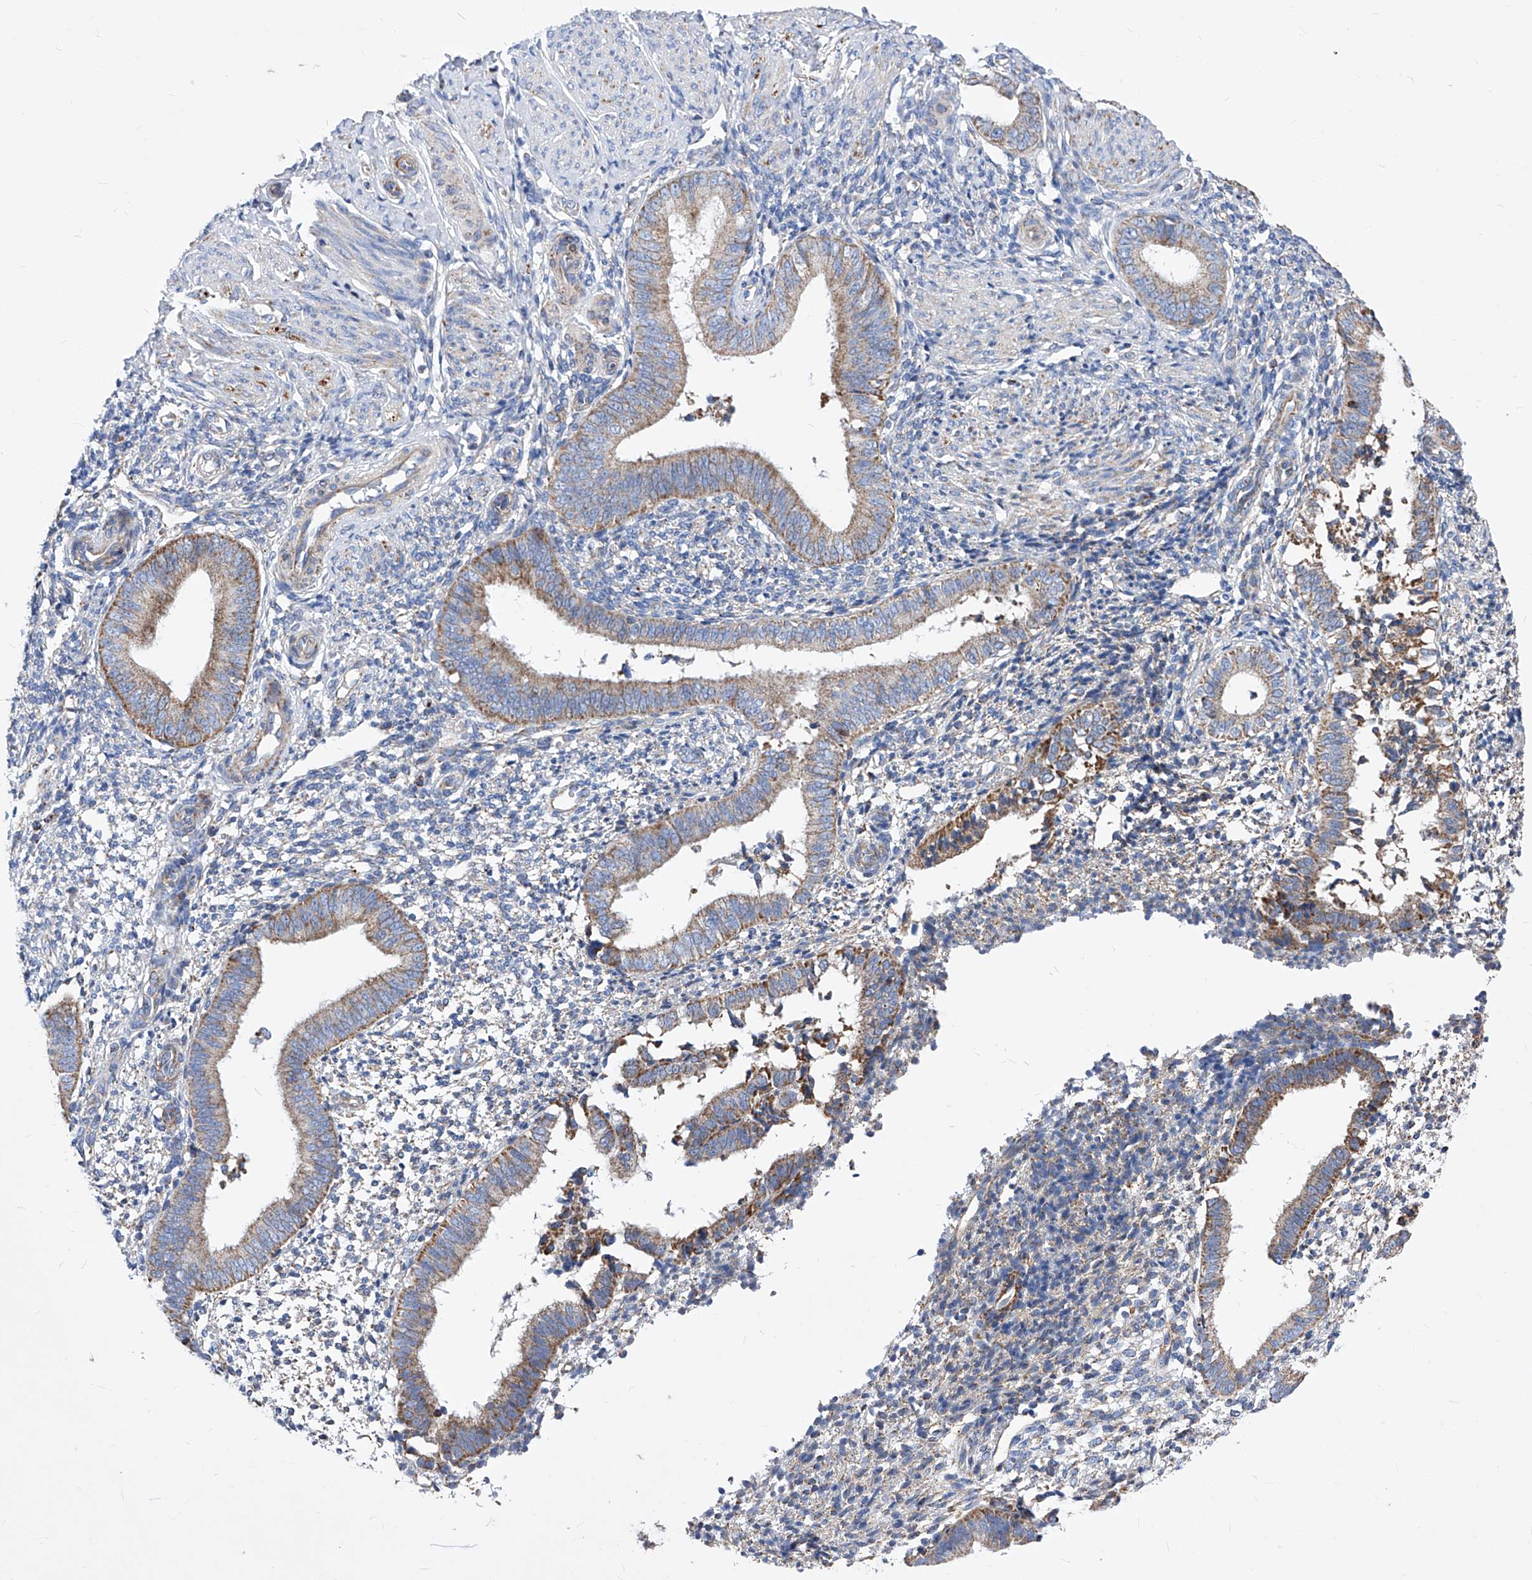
{"staining": {"intensity": "negative", "quantity": "none", "location": "none"}, "tissue": "endometrium", "cell_type": "Cells in endometrial stroma", "image_type": "normal", "snomed": [{"axis": "morphology", "description": "Normal tissue, NOS"}, {"axis": "topography", "description": "Uterus"}, {"axis": "topography", "description": "Endometrium"}], "caption": "Image shows no significant protein positivity in cells in endometrial stroma of benign endometrium.", "gene": "HRNR", "patient": {"sex": "female", "age": 48}}